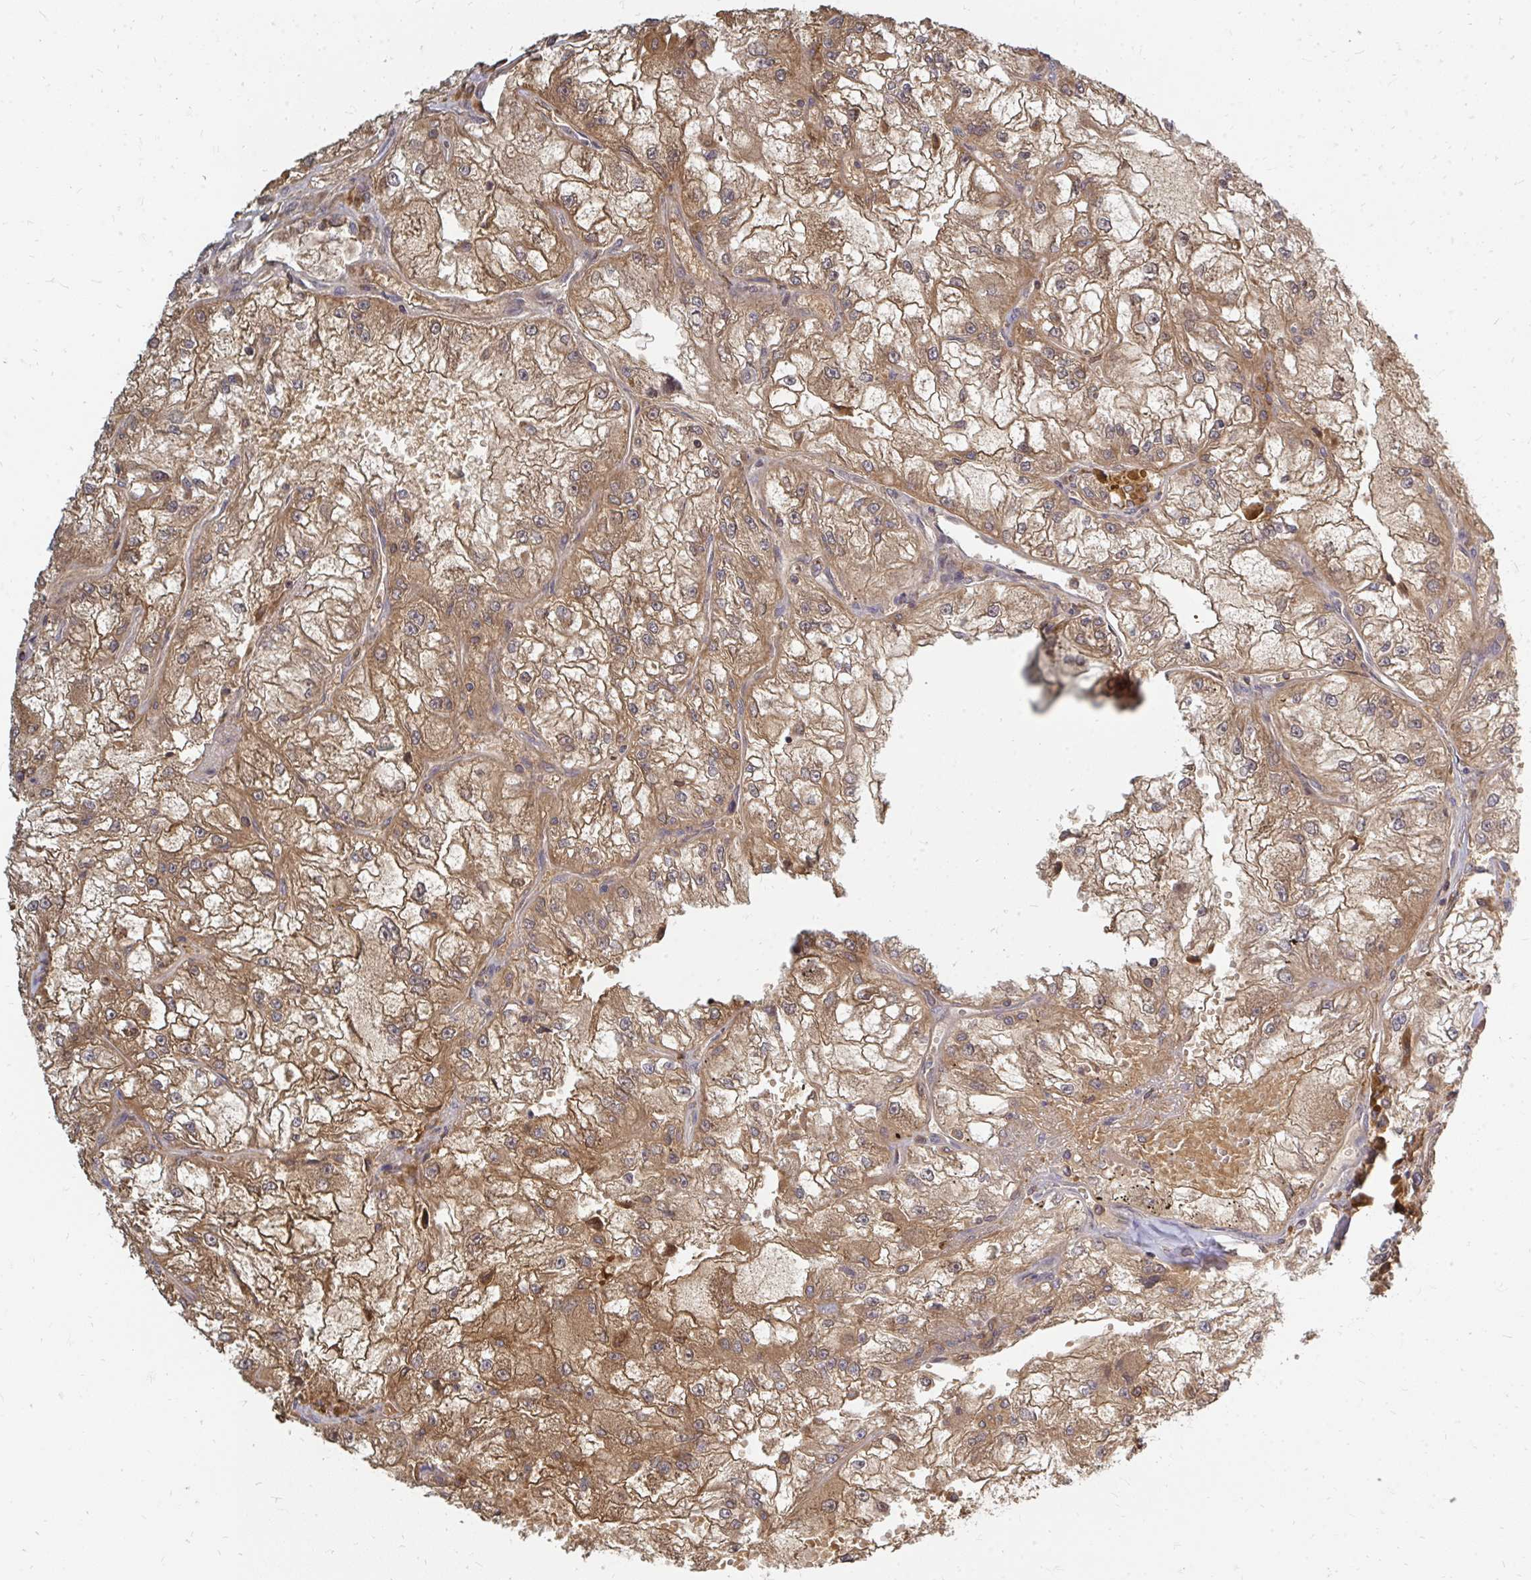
{"staining": {"intensity": "moderate", "quantity": ">75%", "location": "cytoplasmic/membranous"}, "tissue": "renal cancer", "cell_type": "Tumor cells", "image_type": "cancer", "snomed": [{"axis": "morphology", "description": "Adenocarcinoma, NOS"}, {"axis": "topography", "description": "Kidney"}], "caption": "Immunohistochemical staining of renal adenocarcinoma shows moderate cytoplasmic/membranous protein staining in about >75% of tumor cells.", "gene": "ZNF285", "patient": {"sex": "female", "age": 72}}